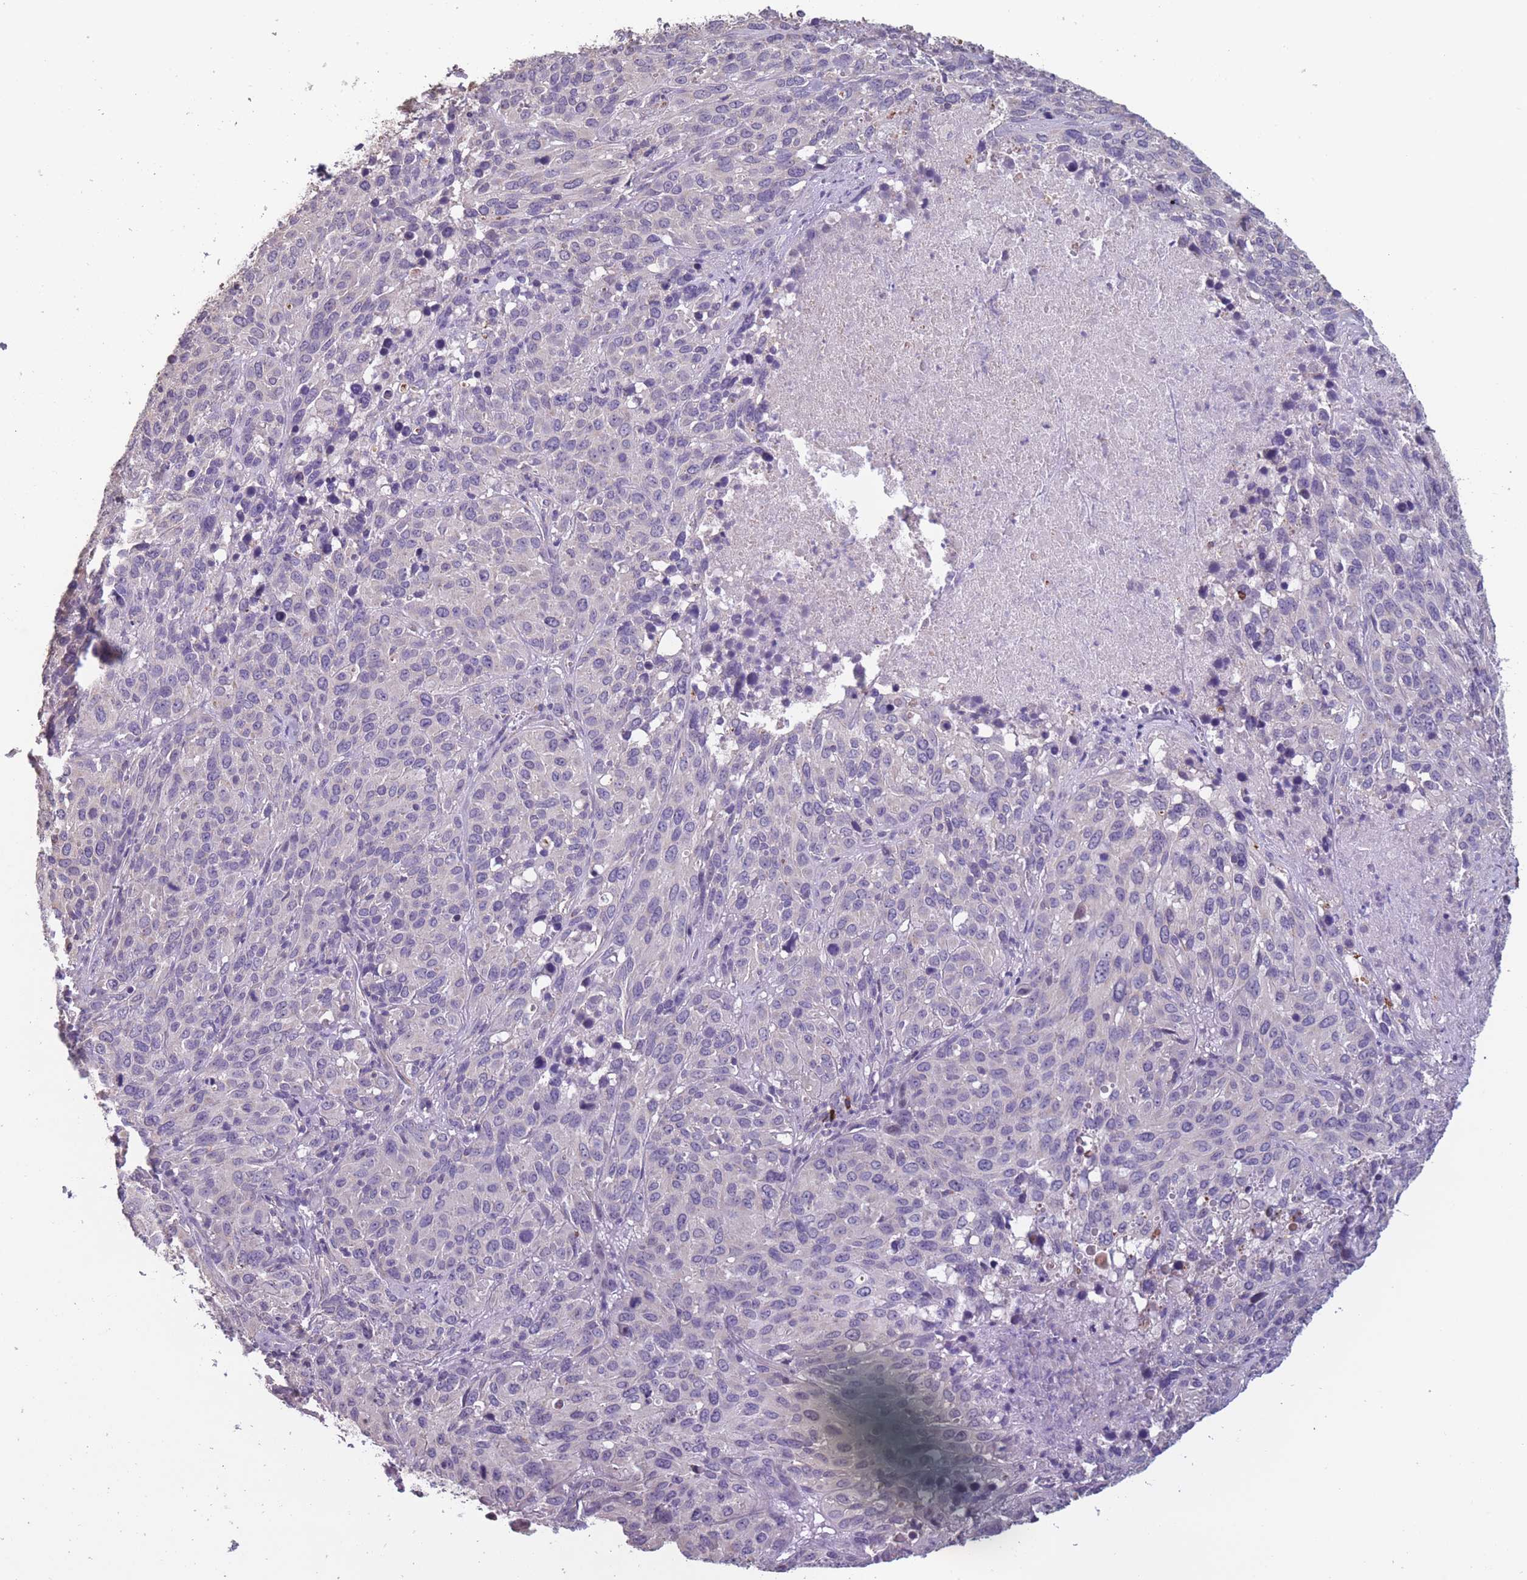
{"staining": {"intensity": "negative", "quantity": "none", "location": "none"}, "tissue": "cervical cancer", "cell_type": "Tumor cells", "image_type": "cancer", "snomed": [{"axis": "morphology", "description": "Squamous cell carcinoma, NOS"}, {"axis": "topography", "description": "Cervix"}], "caption": "High magnification brightfield microscopy of cervical cancer stained with DAB (brown) and counterstained with hematoxylin (blue): tumor cells show no significant staining.", "gene": "TOMM40L", "patient": {"sex": "female", "age": 51}}